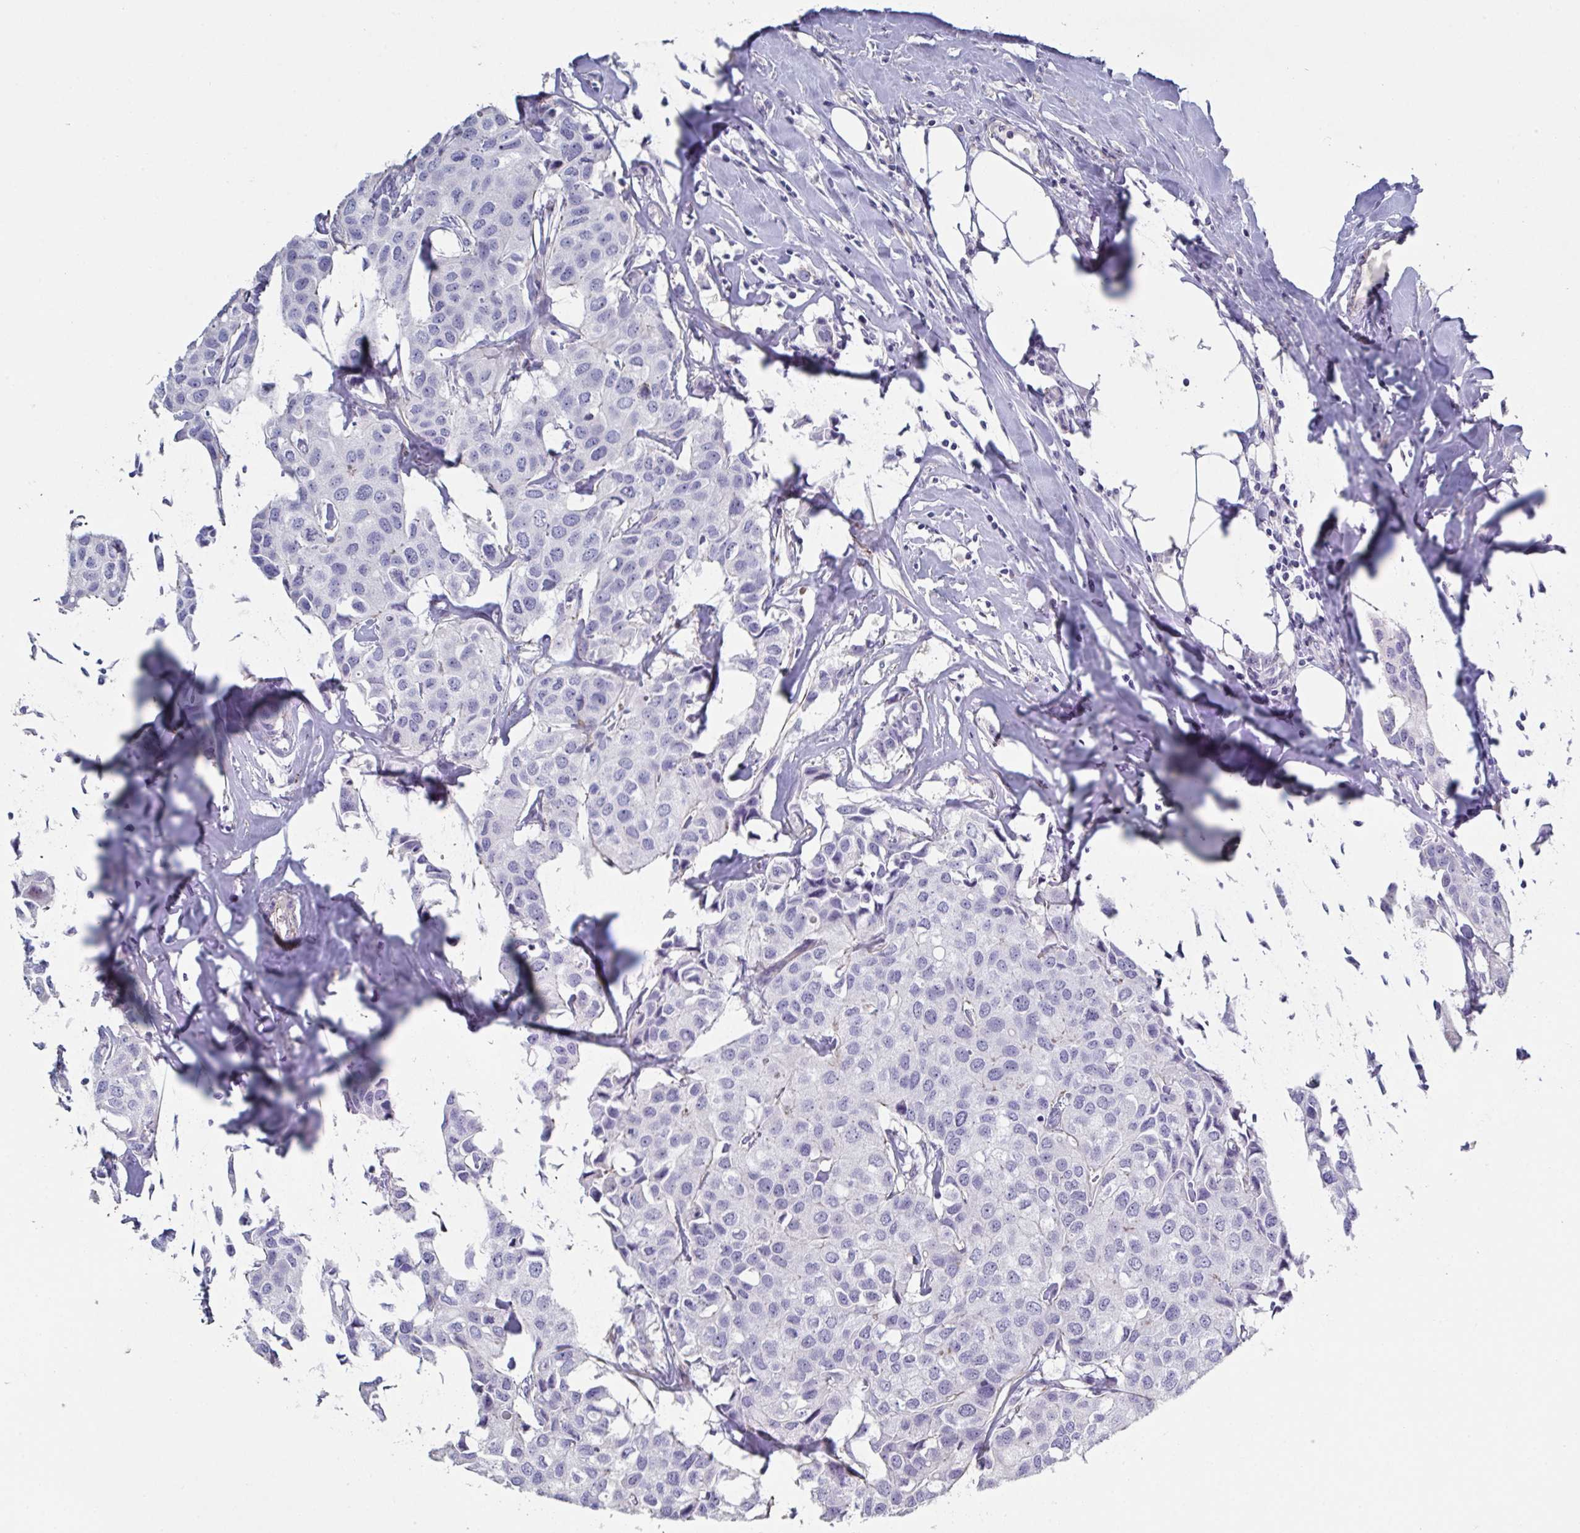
{"staining": {"intensity": "negative", "quantity": "none", "location": "none"}, "tissue": "breast cancer", "cell_type": "Tumor cells", "image_type": "cancer", "snomed": [{"axis": "morphology", "description": "Duct carcinoma"}, {"axis": "topography", "description": "Breast"}], "caption": "Immunohistochemistry (IHC) image of breast cancer stained for a protein (brown), which exhibits no staining in tumor cells. (DAB immunohistochemistry, high magnification).", "gene": "OR5P3", "patient": {"sex": "female", "age": 80}}